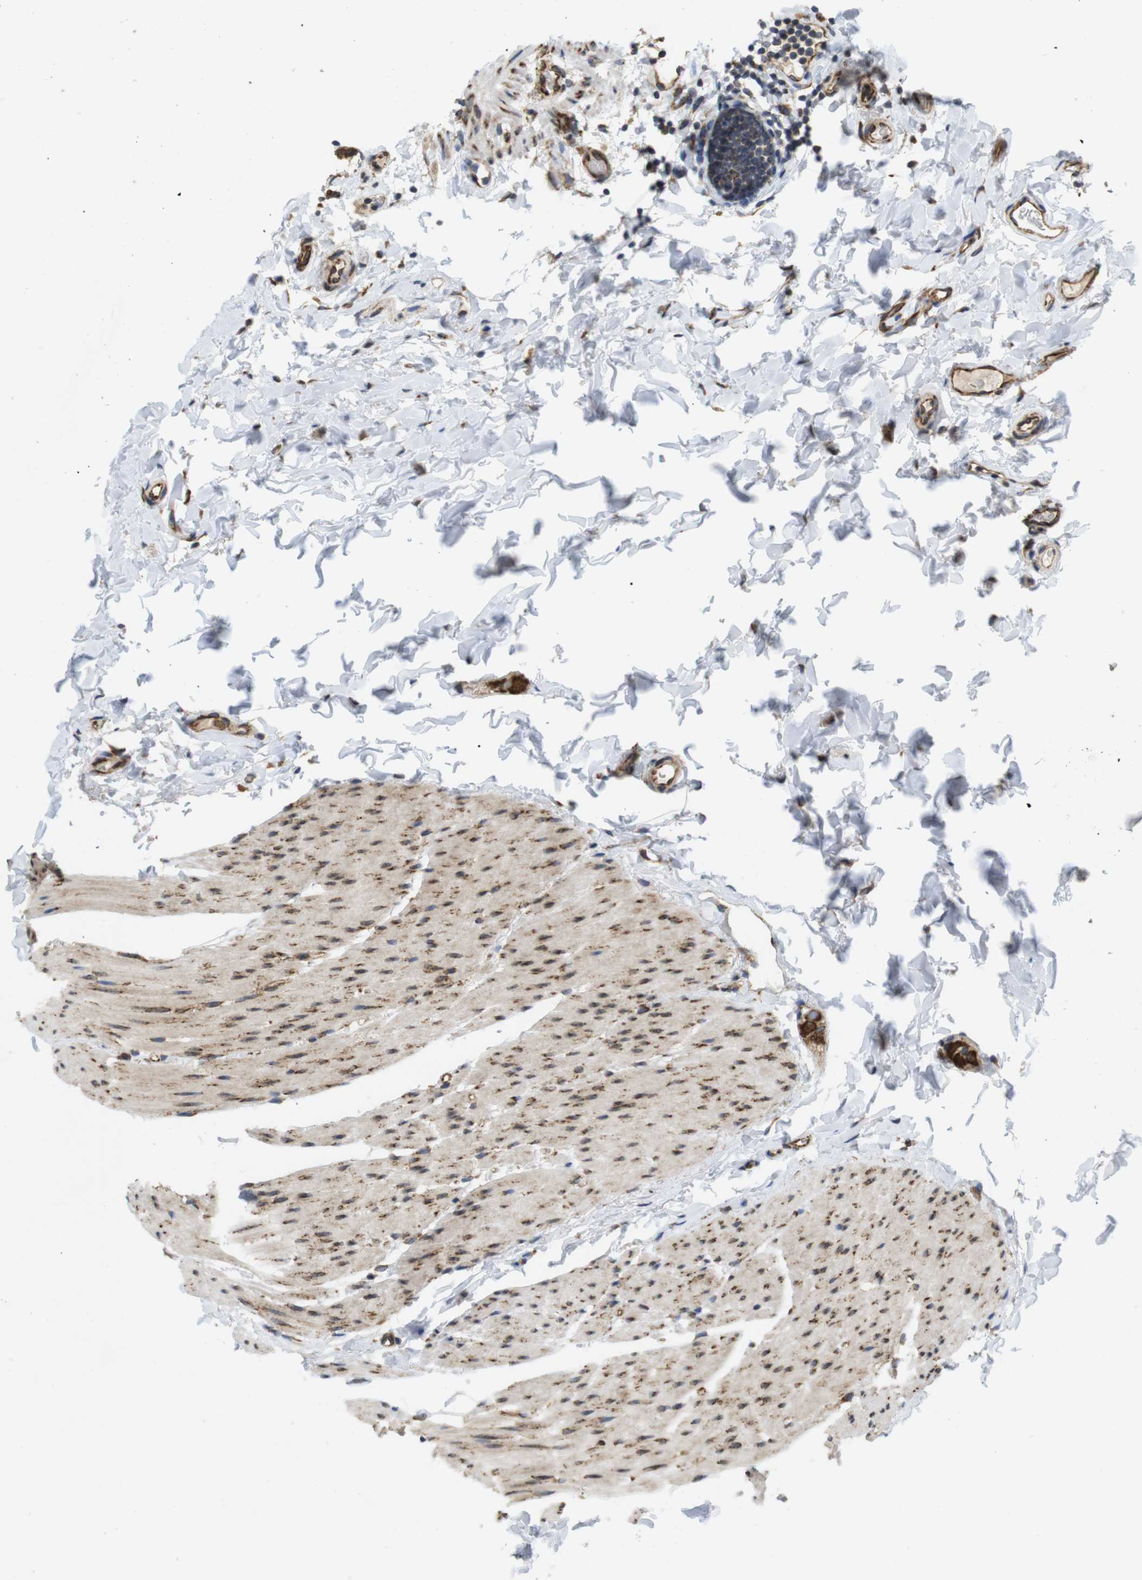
{"staining": {"intensity": "strong", "quantity": ">75%", "location": "cytoplasmic/membranous"}, "tissue": "colon", "cell_type": "Endothelial cells", "image_type": "normal", "snomed": [{"axis": "morphology", "description": "Normal tissue, NOS"}, {"axis": "topography", "description": "Colon"}], "caption": "A brown stain highlights strong cytoplasmic/membranous positivity of a protein in endothelial cells of normal human colon.", "gene": "PCNX2", "patient": {"sex": "female", "age": 80}}